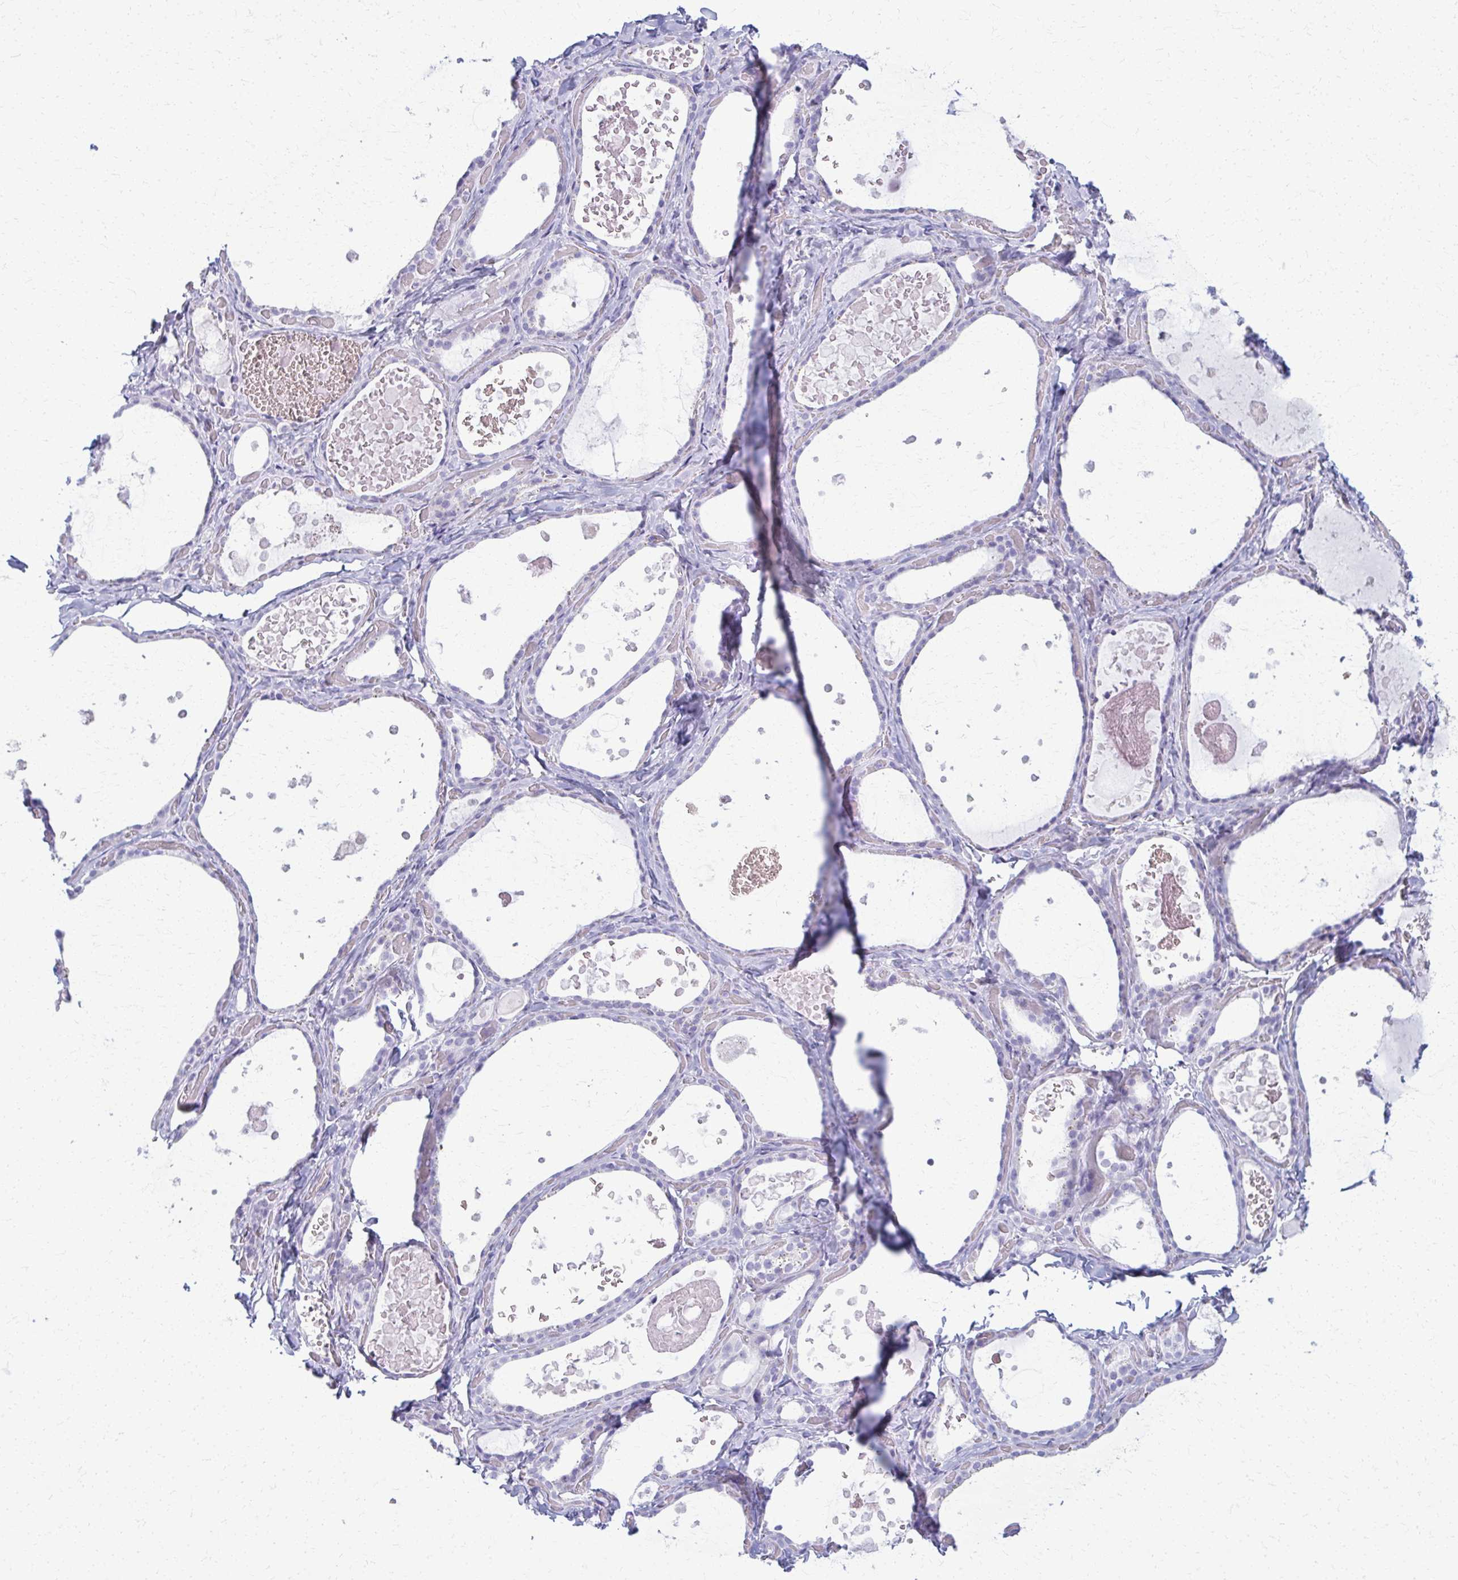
{"staining": {"intensity": "negative", "quantity": "none", "location": "none"}, "tissue": "thyroid gland", "cell_type": "Glandular cells", "image_type": "normal", "snomed": [{"axis": "morphology", "description": "Normal tissue, NOS"}, {"axis": "topography", "description": "Thyroid gland"}], "caption": "Thyroid gland stained for a protein using immunohistochemistry reveals no positivity glandular cells.", "gene": "ACSM2A", "patient": {"sex": "female", "age": 56}}